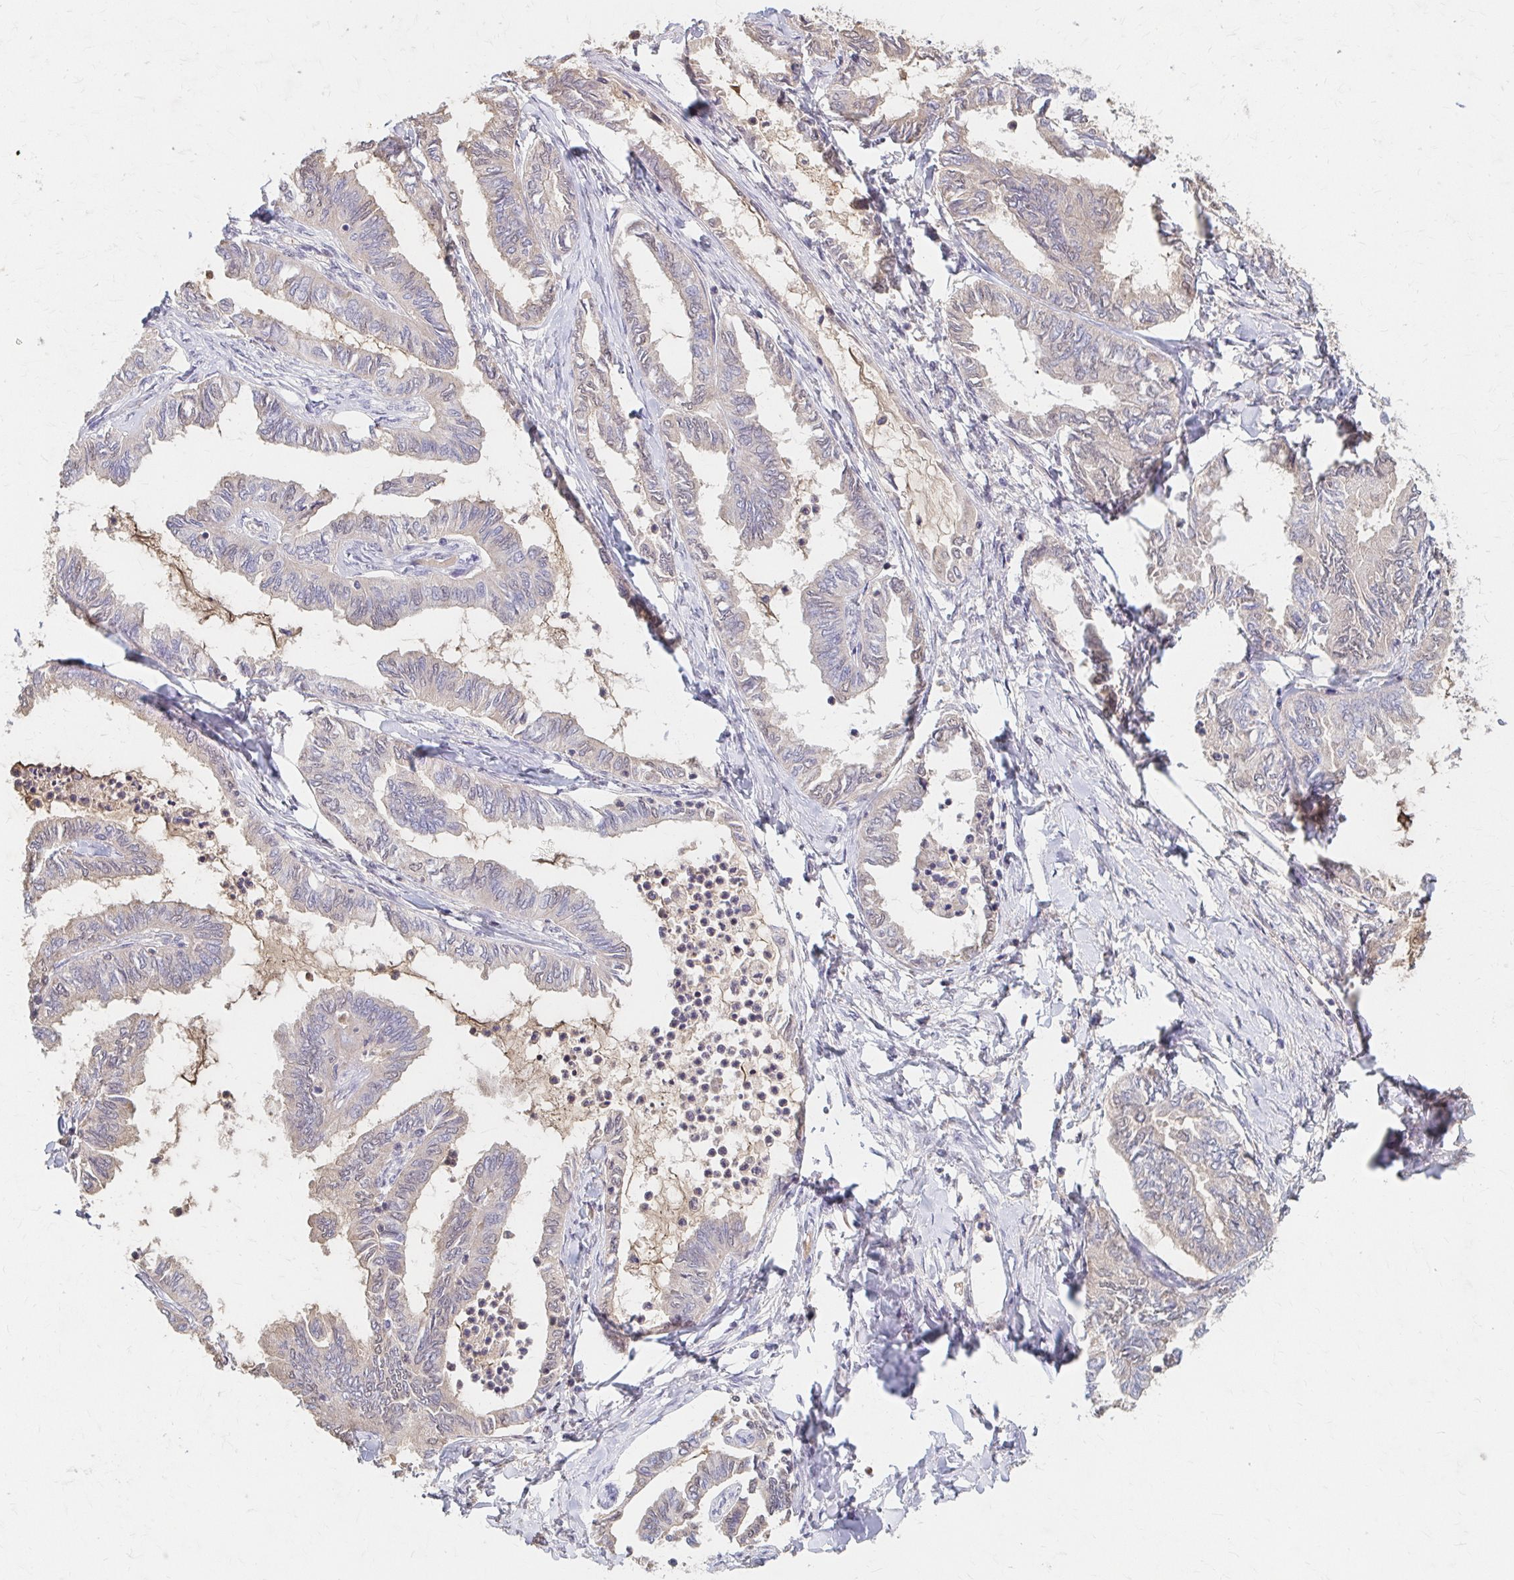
{"staining": {"intensity": "negative", "quantity": "none", "location": "none"}, "tissue": "ovarian cancer", "cell_type": "Tumor cells", "image_type": "cancer", "snomed": [{"axis": "morphology", "description": "Carcinoma, endometroid"}, {"axis": "topography", "description": "Ovary"}], "caption": "Micrograph shows no significant protein staining in tumor cells of ovarian cancer (endometroid carcinoma).", "gene": "HMGCS2", "patient": {"sex": "female", "age": 70}}